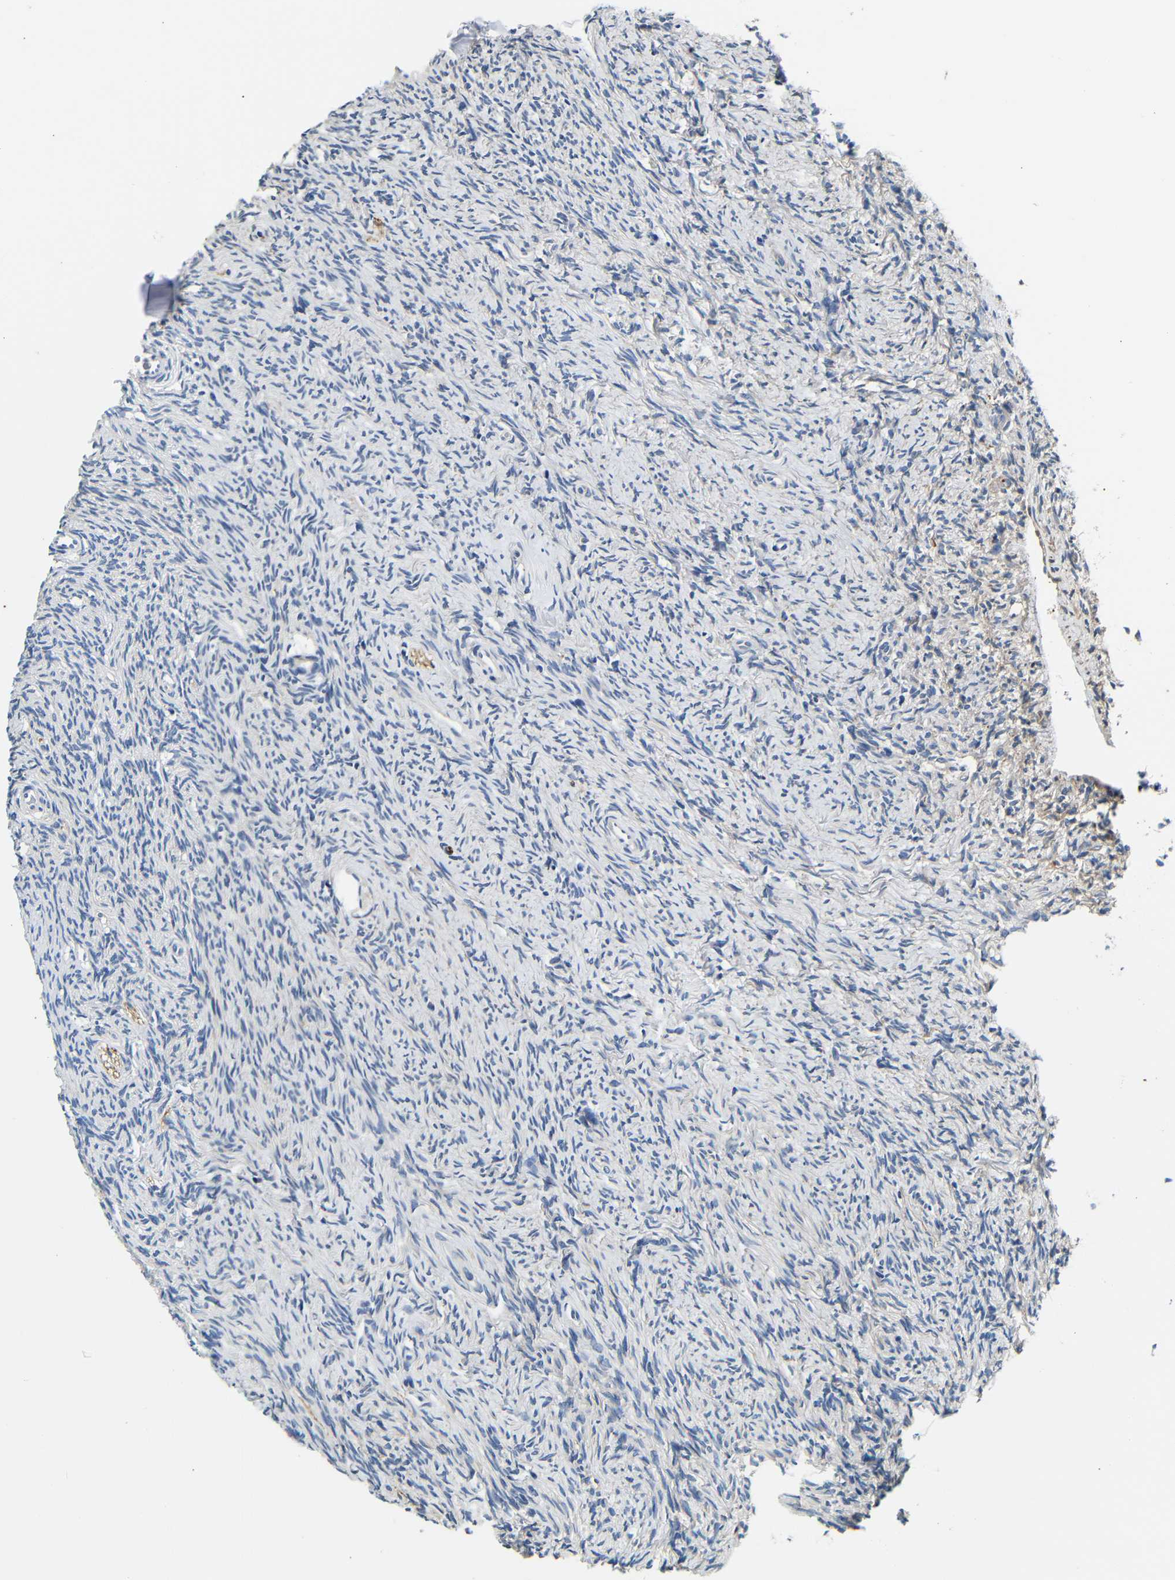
{"staining": {"intensity": "negative", "quantity": "none", "location": "none"}, "tissue": "ovary", "cell_type": "Ovarian stroma cells", "image_type": "normal", "snomed": [{"axis": "morphology", "description": "Normal tissue, NOS"}, {"axis": "topography", "description": "Ovary"}], "caption": "Protein analysis of benign ovary reveals no significant expression in ovarian stroma cells.", "gene": "GP1BA", "patient": {"sex": "female", "age": 33}}